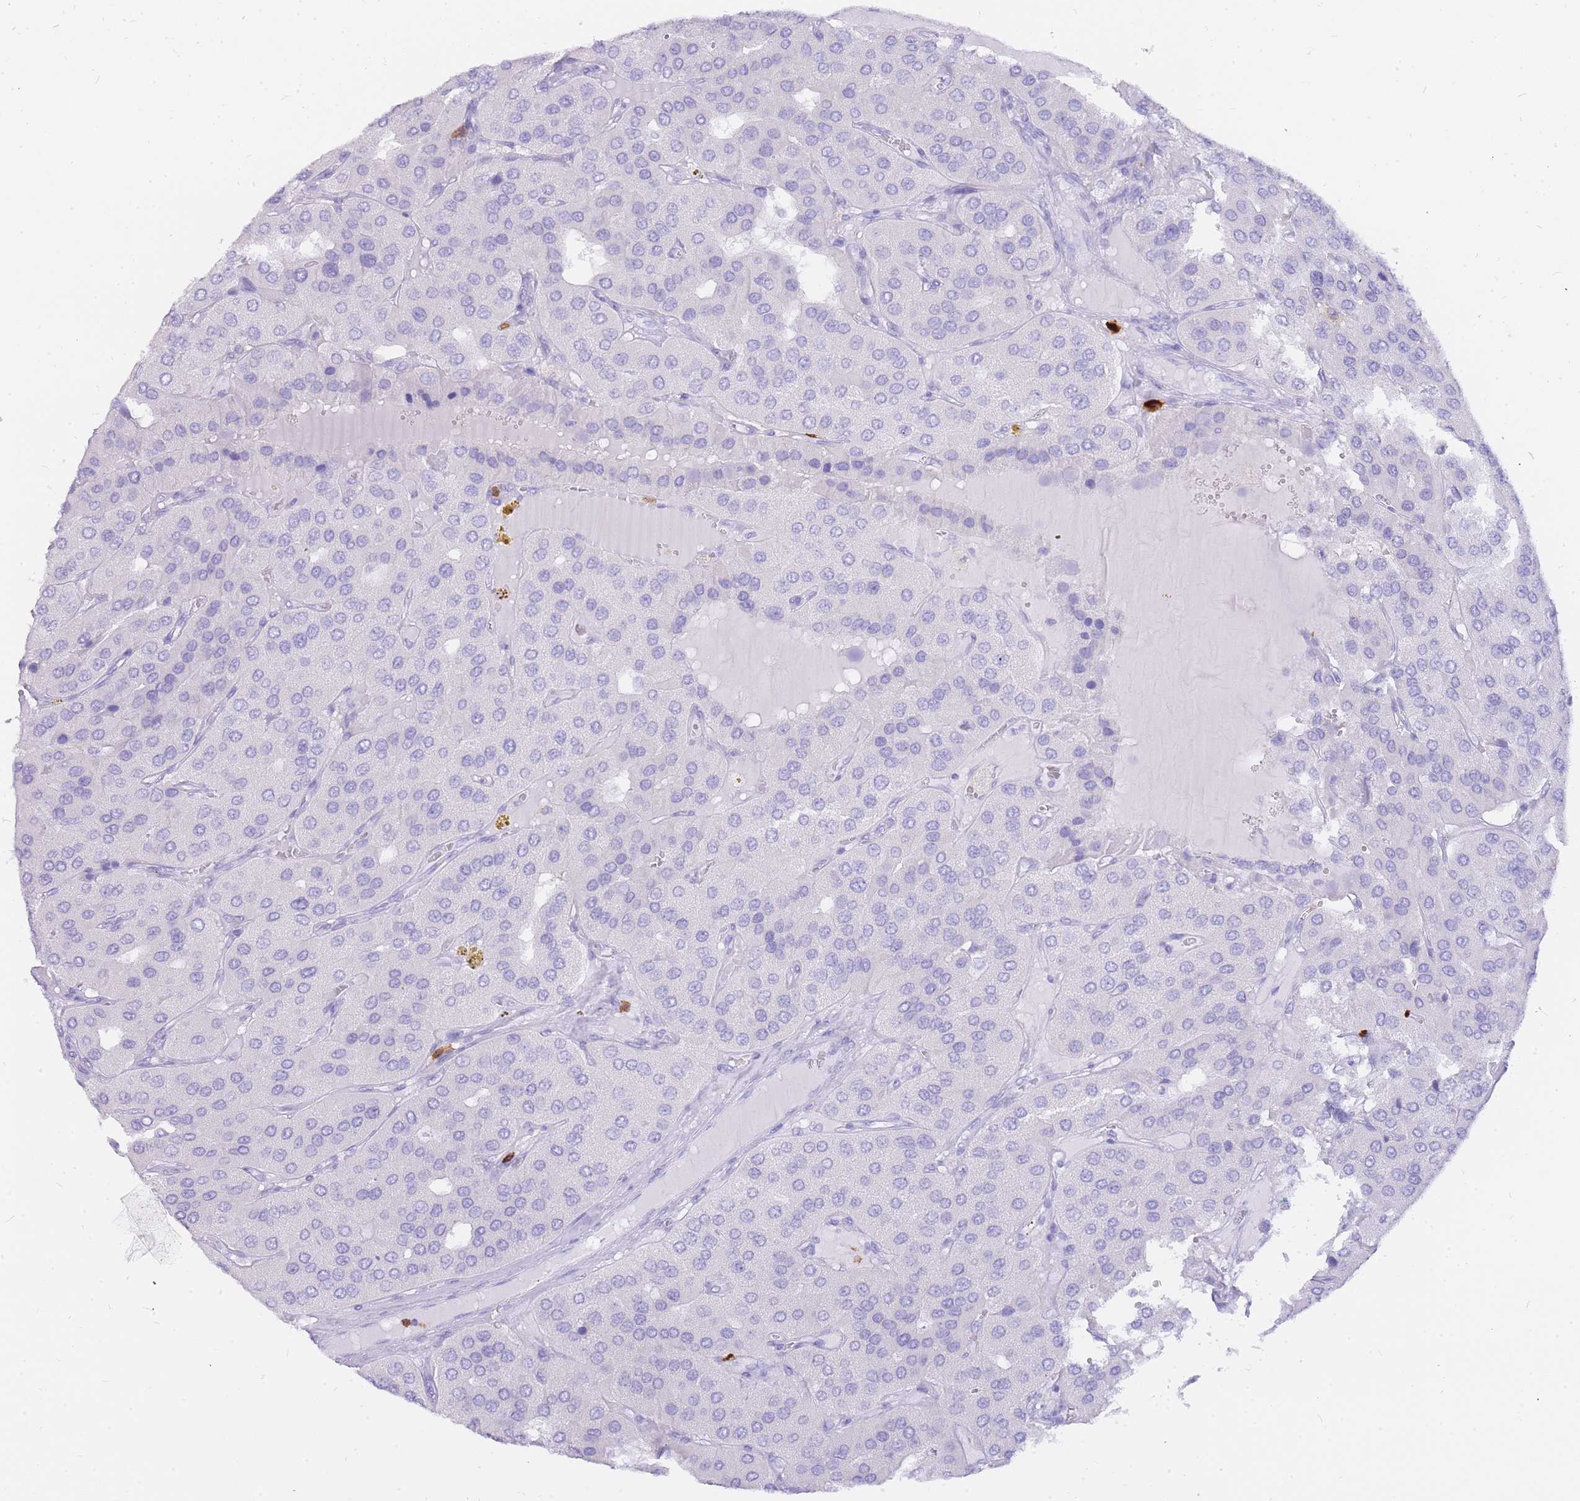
{"staining": {"intensity": "negative", "quantity": "none", "location": "none"}, "tissue": "parathyroid gland", "cell_type": "Glandular cells", "image_type": "normal", "snomed": [{"axis": "morphology", "description": "Normal tissue, NOS"}, {"axis": "morphology", "description": "Adenoma, NOS"}, {"axis": "topography", "description": "Parathyroid gland"}], "caption": "Protein analysis of benign parathyroid gland demonstrates no significant staining in glandular cells. Brightfield microscopy of IHC stained with DAB (3,3'-diaminobenzidine) (brown) and hematoxylin (blue), captured at high magnification.", "gene": "HERC1", "patient": {"sex": "female", "age": 86}}